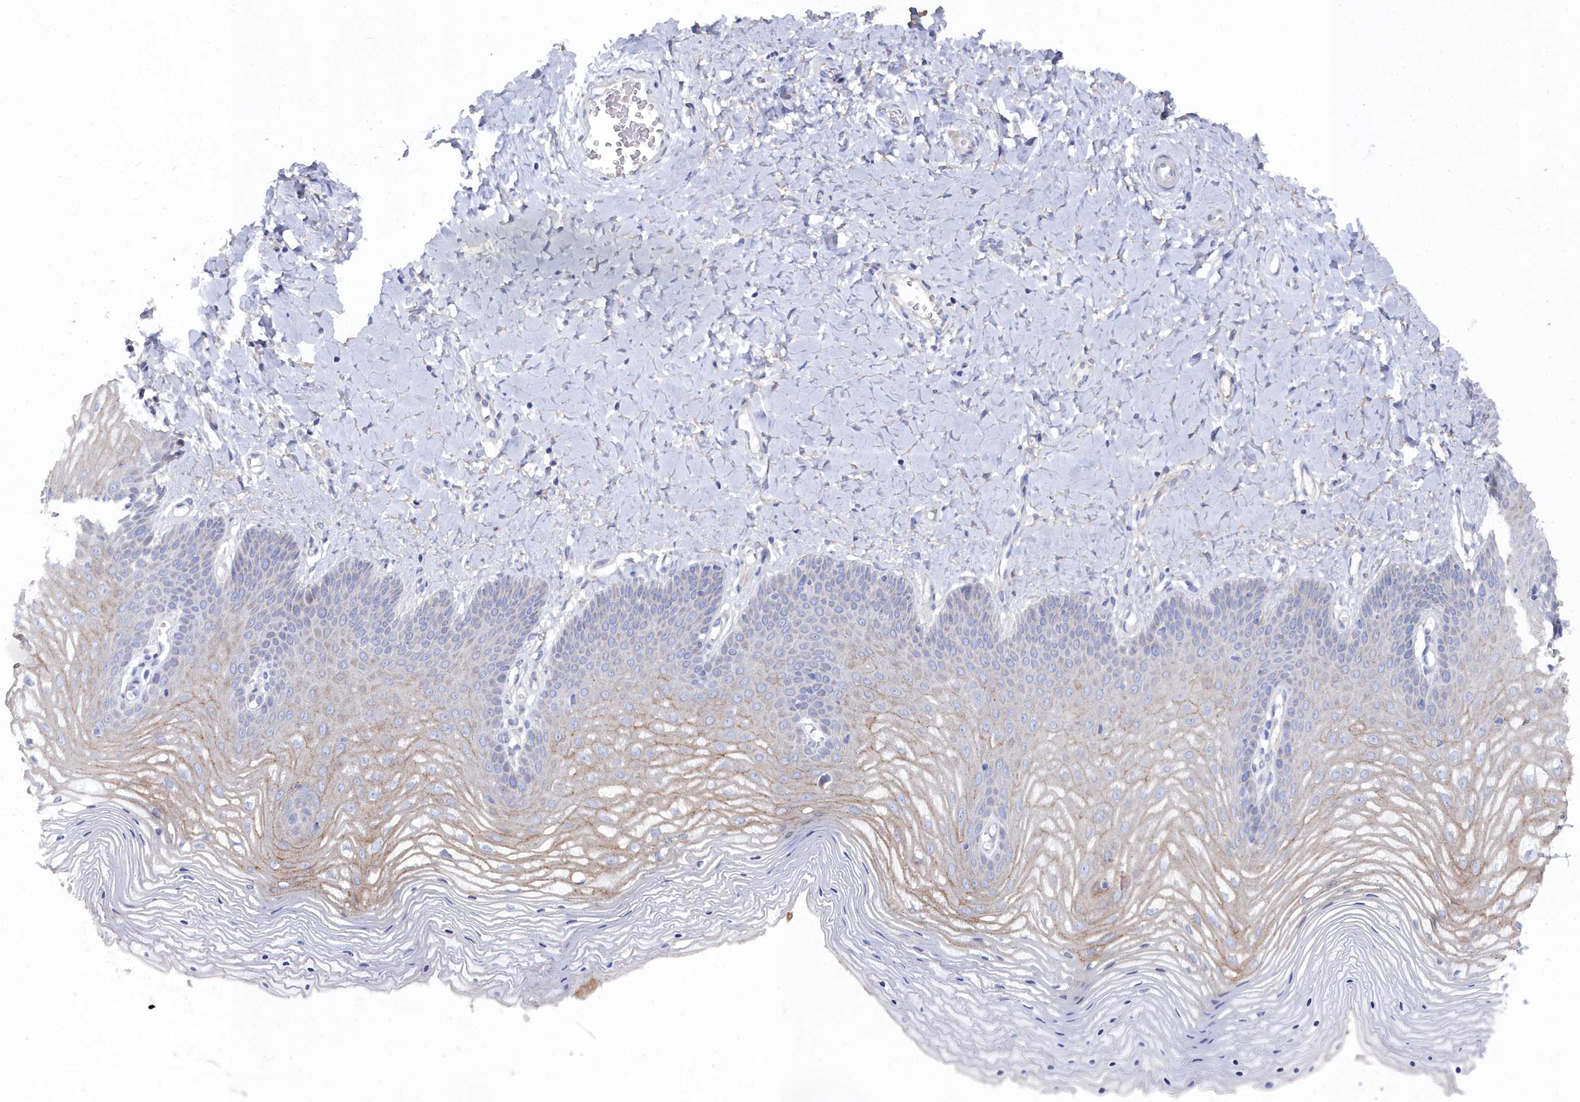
{"staining": {"intensity": "strong", "quantity": "<25%", "location": "cytoplasmic/membranous"}, "tissue": "vagina", "cell_type": "Squamous epithelial cells", "image_type": "normal", "snomed": [{"axis": "morphology", "description": "Normal tissue, NOS"}, {"axis": "topography", "description": "Vagina"}], "caption": "Vagina stained with DAB (3,3'-diaminobenzidine) immunohistochemistry (IHC) displays medium levels of strong cytoplasmic/membranous expression in approximately <25% of squamous epithelial cells. Using DAB (brown) and hematoxylin (blue) stains, captured at high magnification using brightfield microscopy.", "gene": "SHISAL2A", "patient": {"sex": "female", "age": 65}}